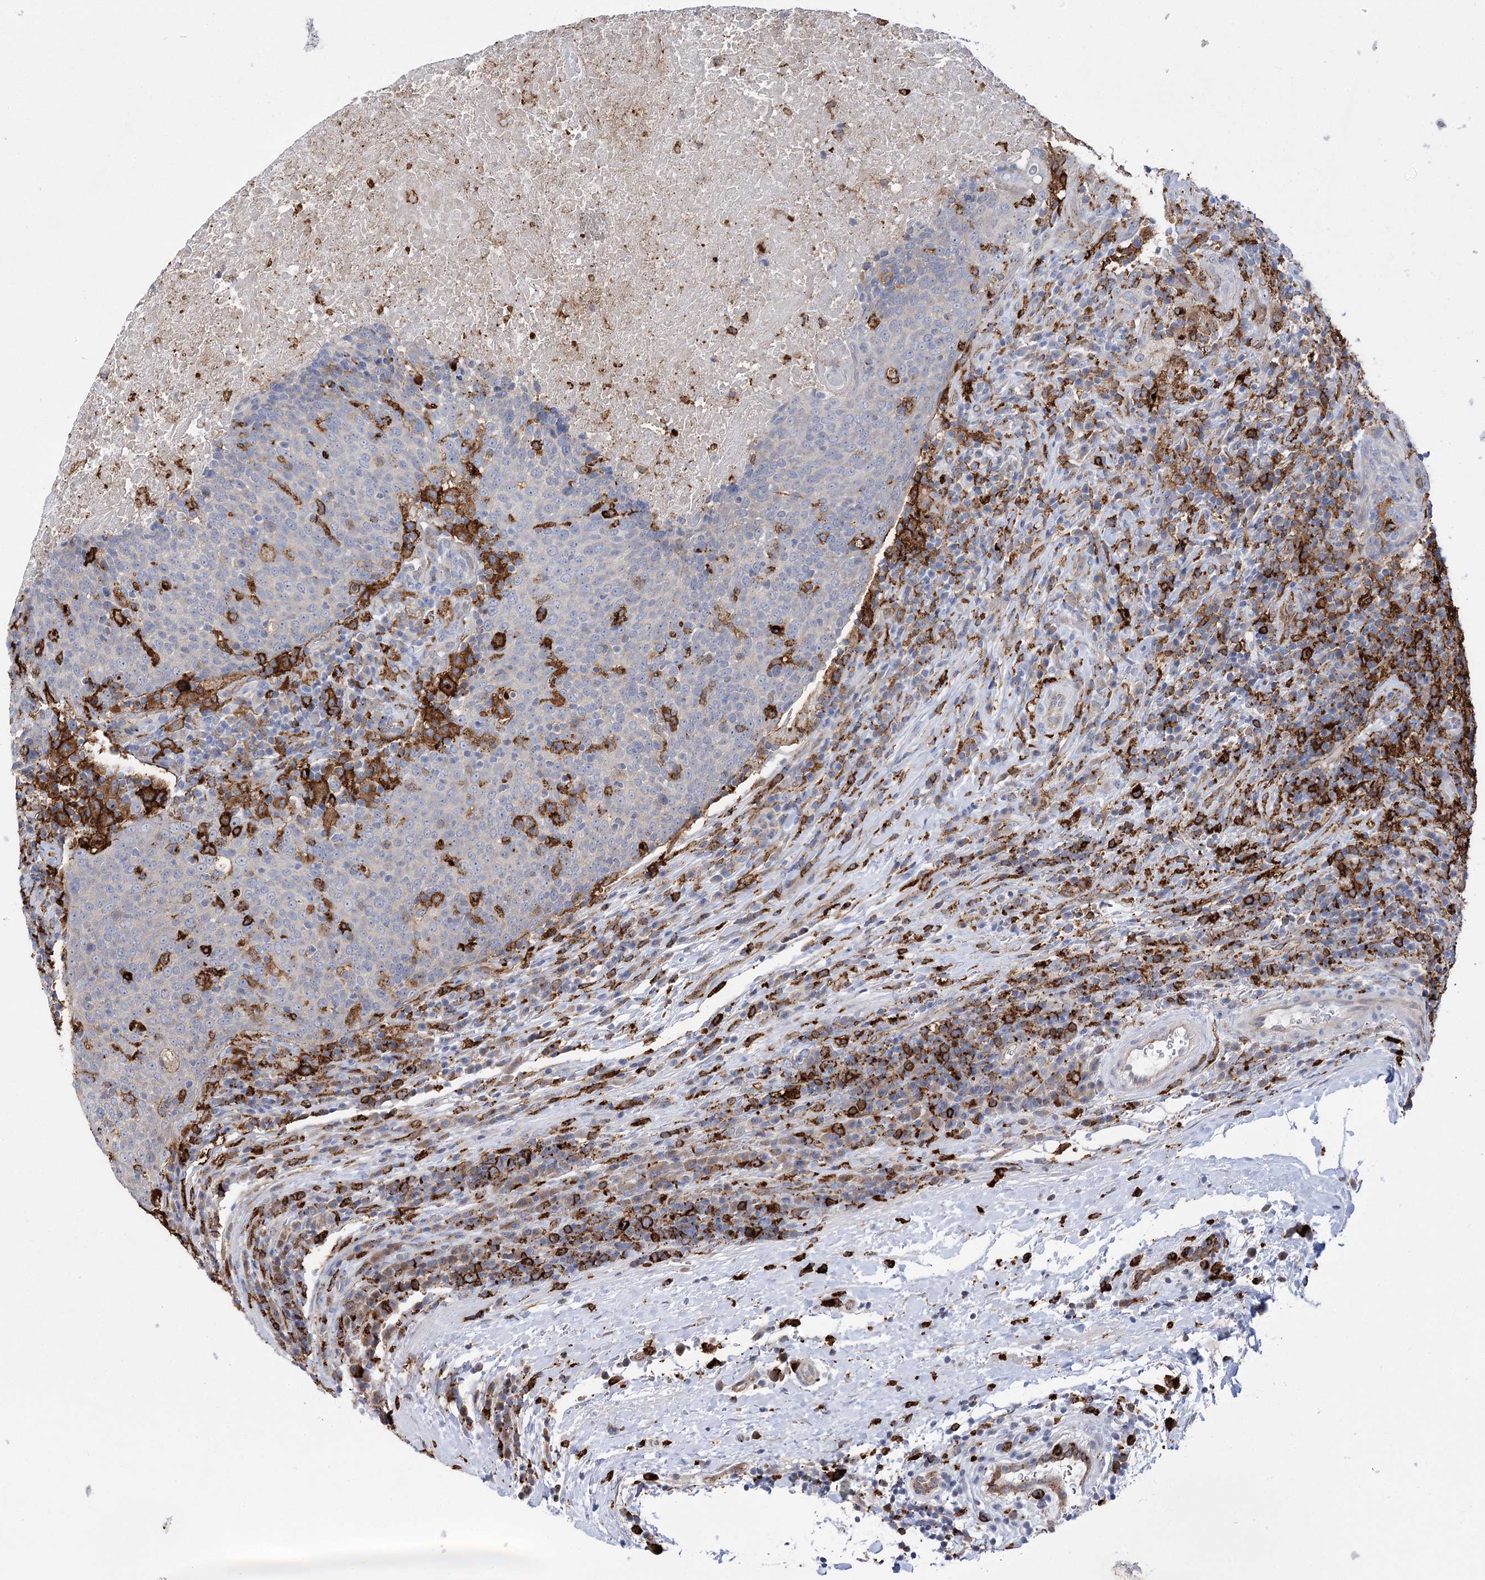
{"staining": {"intensity": "negative", "quantity": "none", "location": "none"}, "tissue": "head and neck cancer", "cell_type": "Tumor cells", "image_type": "cancer", "snomed": [{"axis": "morphology", "description": "Squamous cell carcinoma, NOS"}, {"axis": "morphology", "description": "Squamous cell carcinoma, metastatic, NOS"}, {"axis": "topography", "description": "Lymph node"}, {"axis": "topography", "description": "Head-Neck"}], "caption": "IHC of head and neck cancer reveals no staining in tumor cells.", "gene": "PIWIL4", "patient": {"sex": "male", "age": 62}}